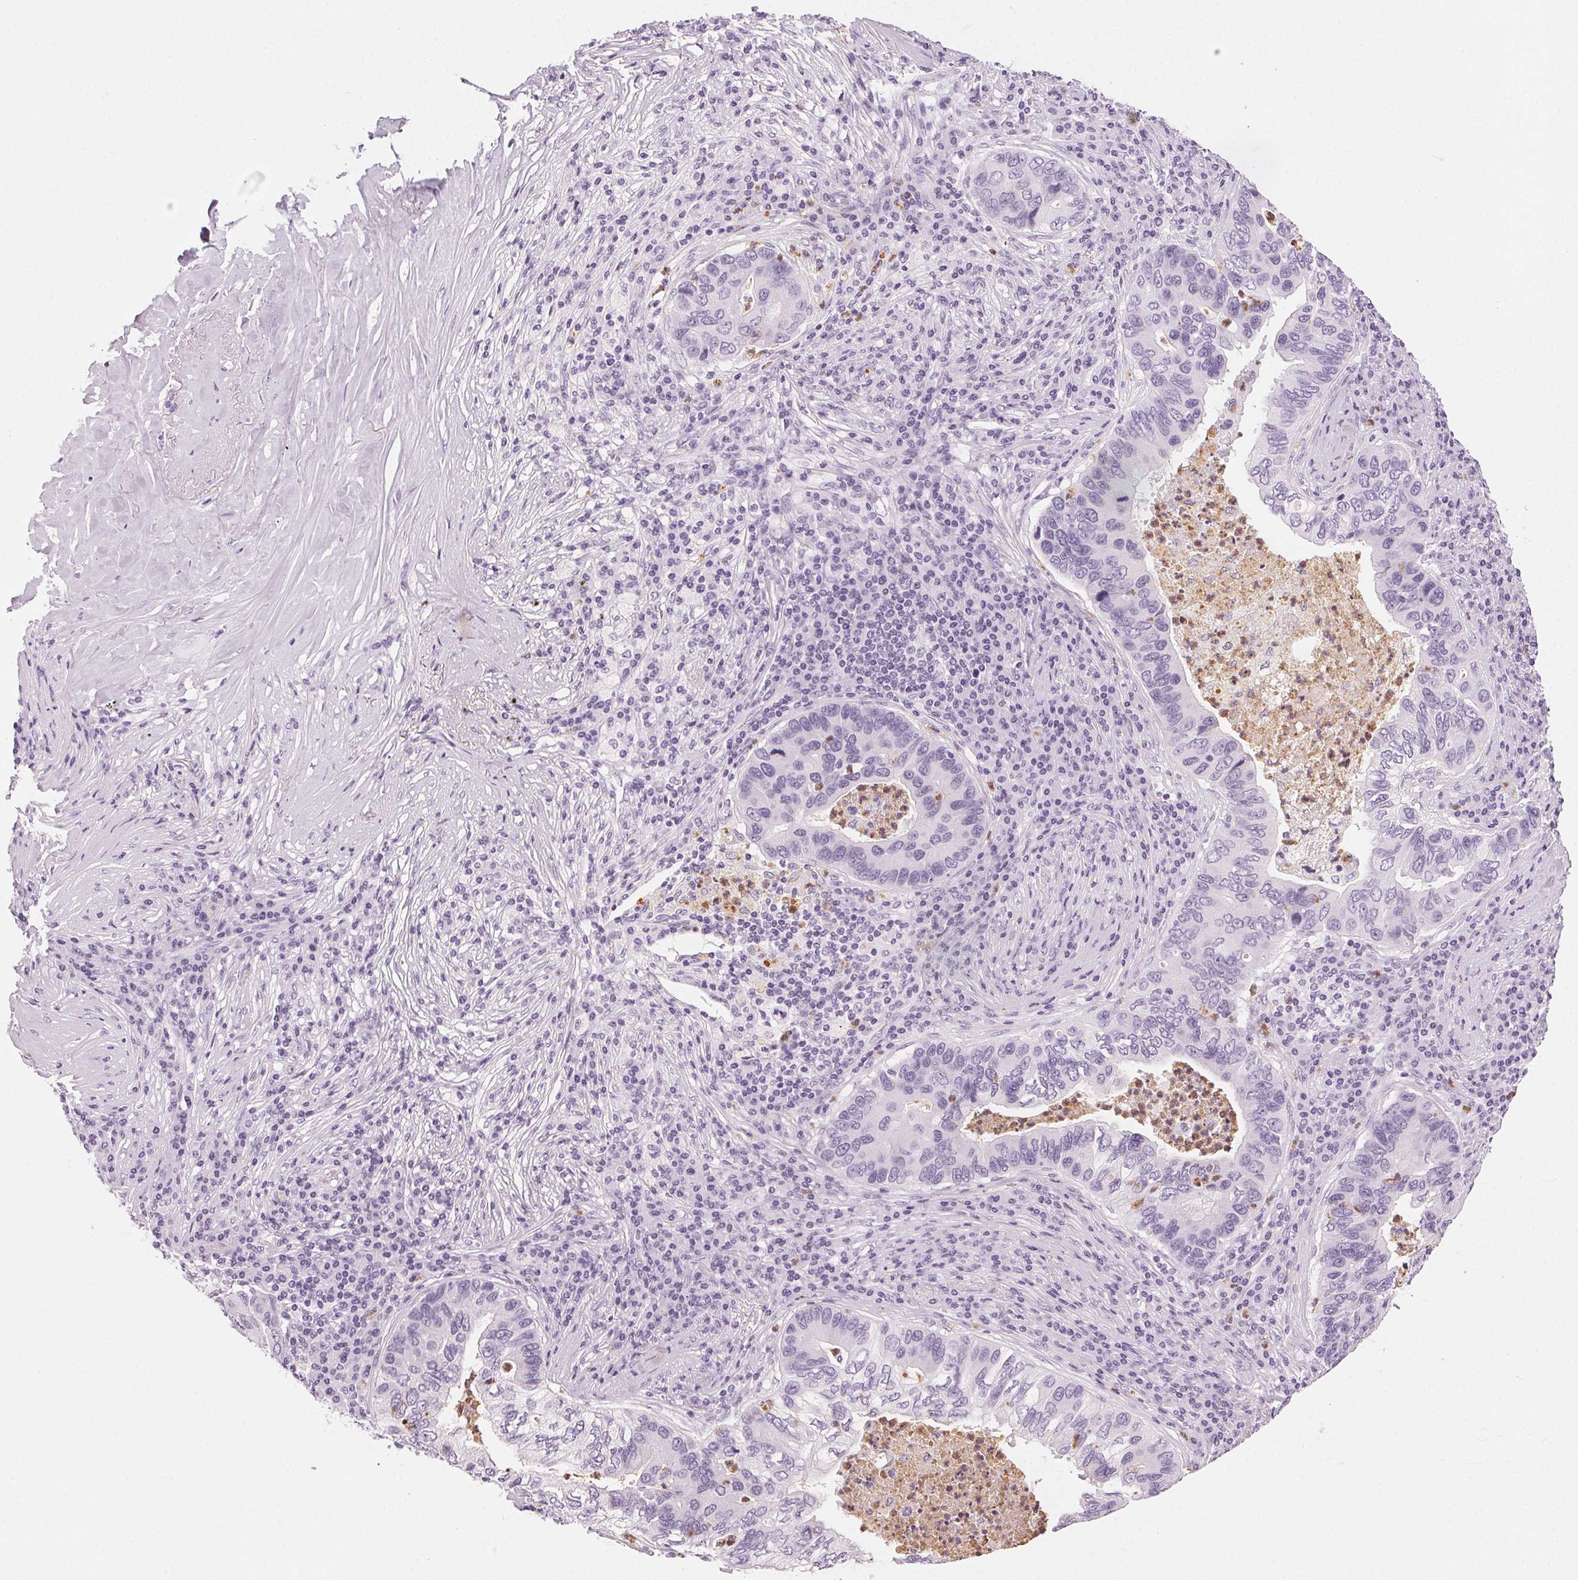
{"staining": {"intensity": "negative", "quantity": "none", "location": "none"}, "tissue": "lung cancer", "cell_type": "Tumor cells", "image_type": "cancer", "snomed": [{"axis": "morphology", "description": "Adenocarcinoma, NOS"}, {"axis": "morphology", "description": "Adenocarcinoma, metastatic, NOS"}, {"axis": "topography", "description": "Lymph node"}, {"axis": "topography", "description": "Lung"}], "caption": "Histopathology image shows no protein positivity in tumor cells of lung cancer (adenocarcinoma) tissue.", "gene": "MPO", "patient": {"sex": "female", "age": 54}}